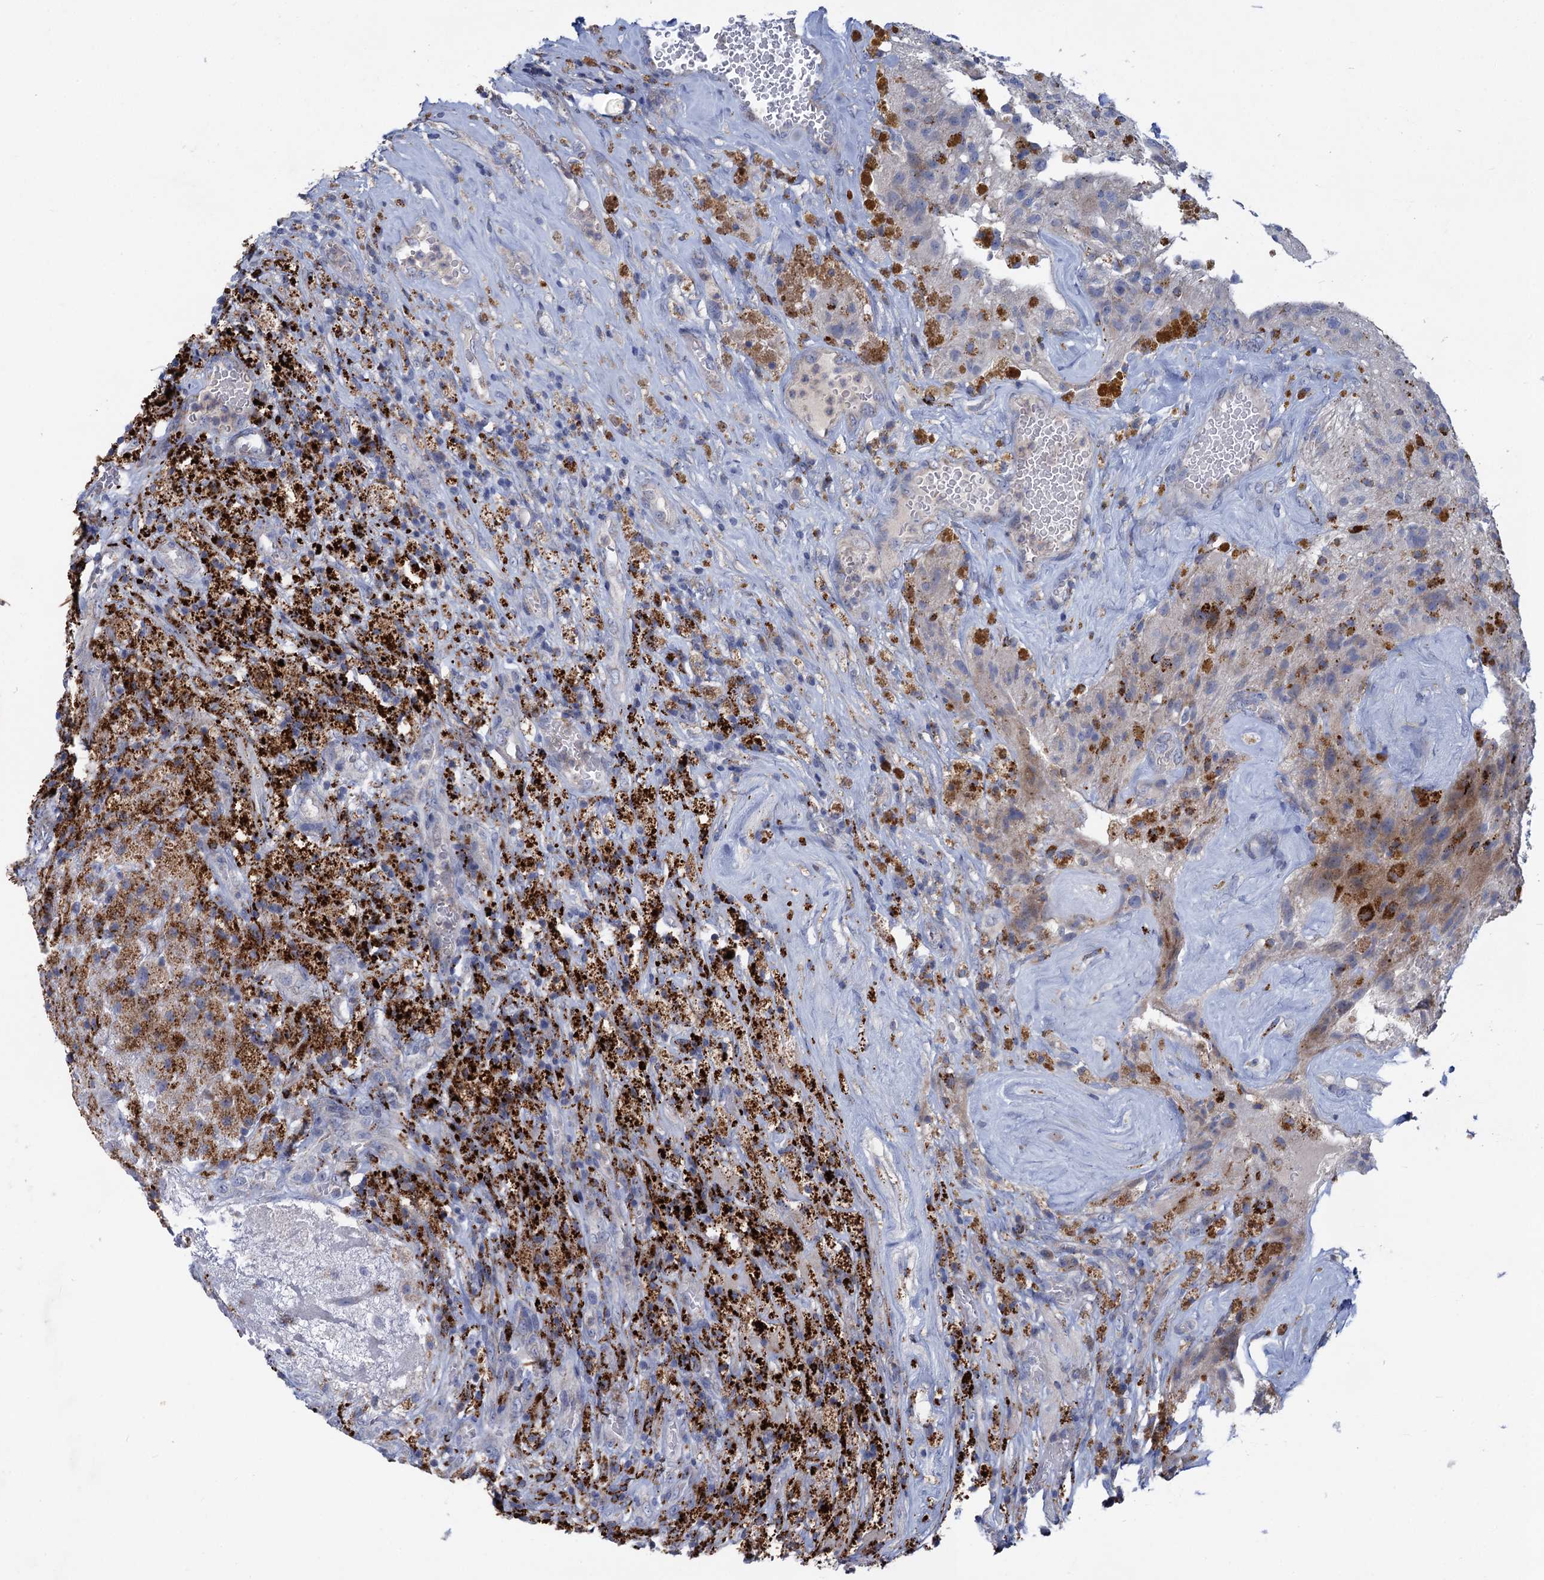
{"staining": {"intensity": "moderate", "quantity": "<25%", "location": "cytoplasmic/membranous"}, "tissue": "glioma", "cell_type": "Tumor cells", "image_type": "cancer", "snomed": [{"axis": "morphology", "description": "Glioma, malignant, High grade"}, {"axis": "topography", "description": "Brain"}], "caption": "Protein expression analysis of high-grade glioma (malignant) demonstrates moderate cytoplasmic/membranous staining in about <25% of tumor cells.", "gene": "ANKS3", "patient": {"sex": "male", "age": 69}}